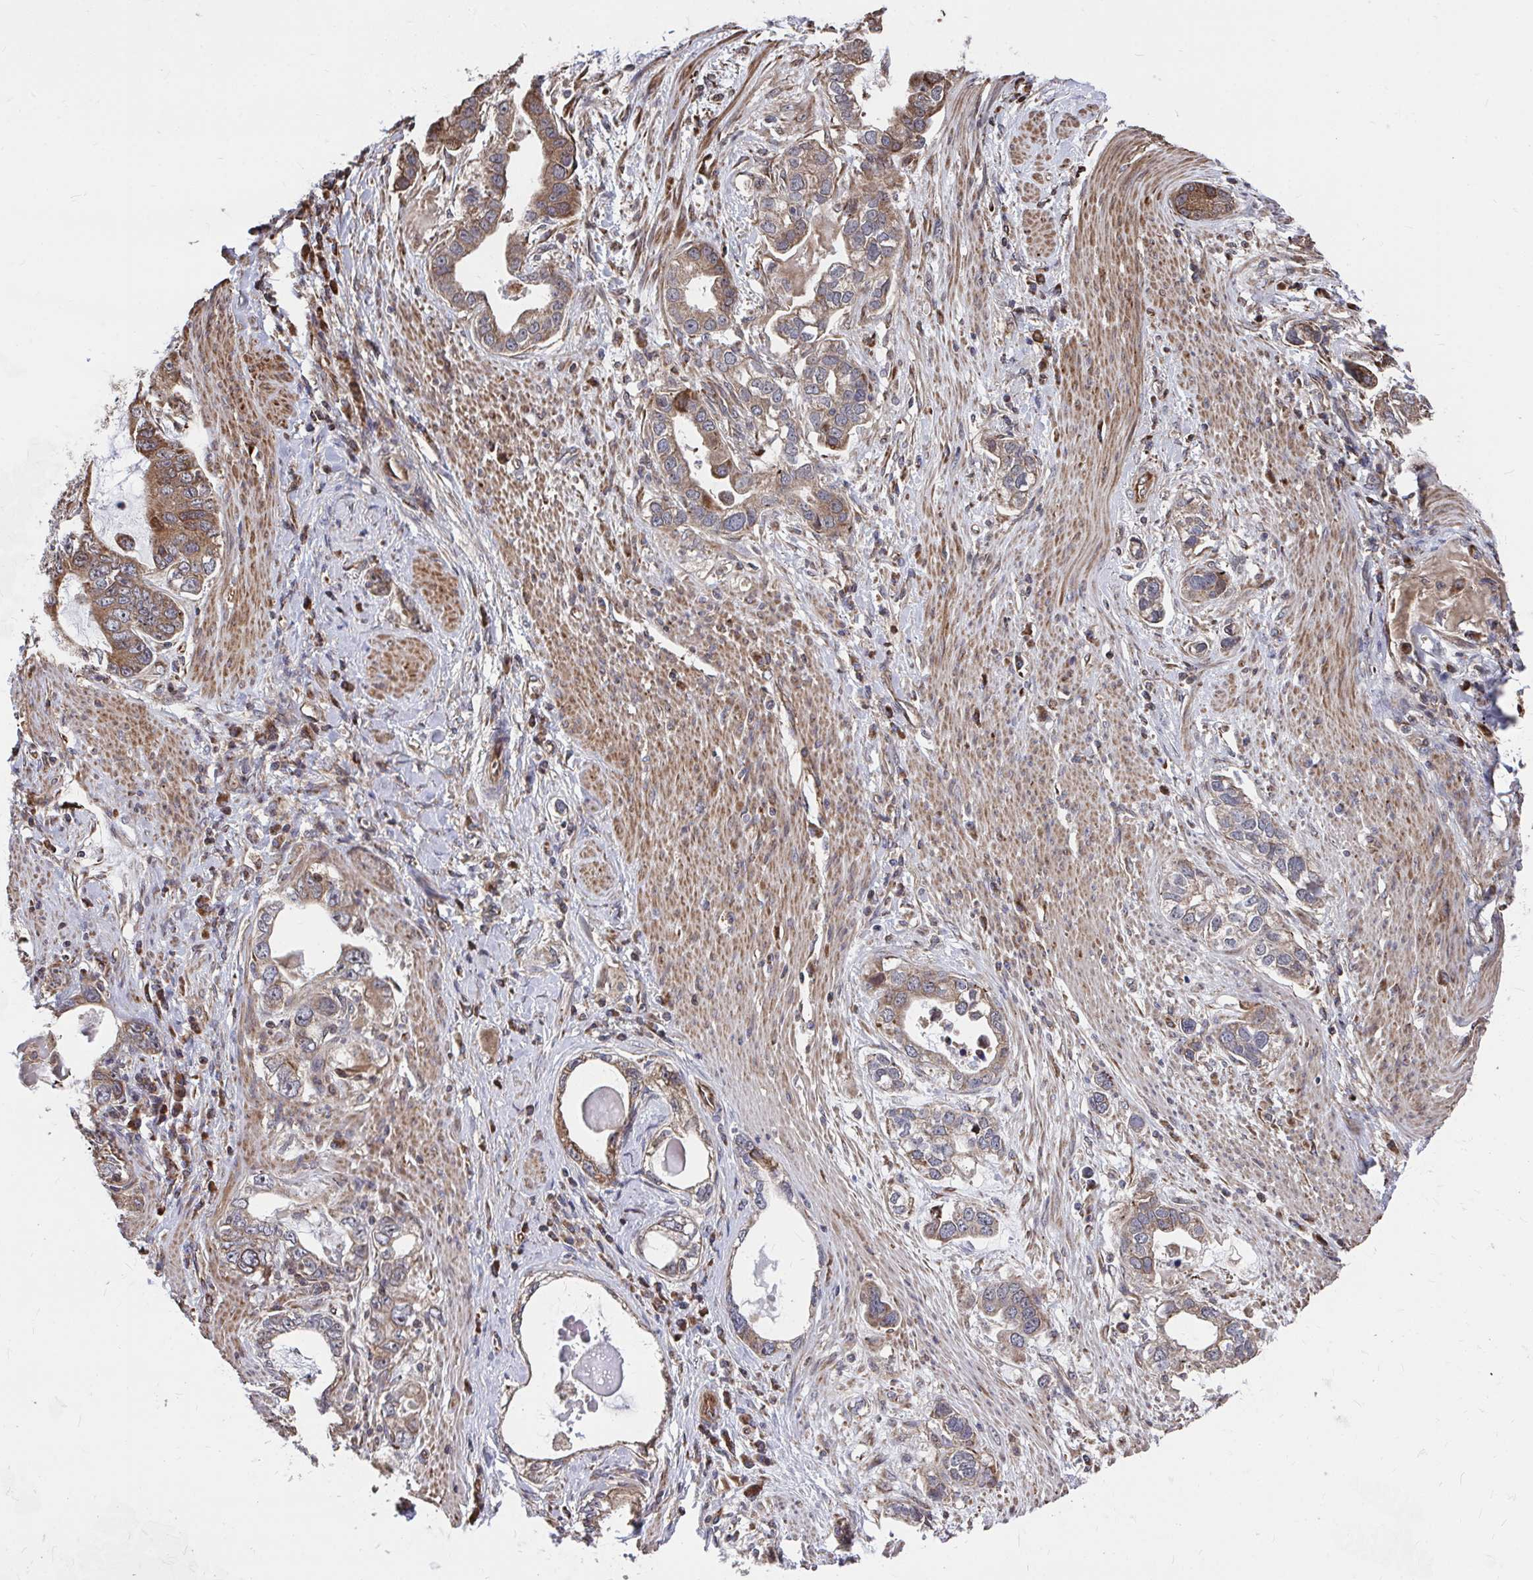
{"staining": {"intensity": "moderate", "quantity": ">75%", "location": "cytoplasmic/membranous"}, "tissue": "stomach cancer", "cell_type": "Tumor cells", "image_type": "cancer", "snomed": [{"axis": "morphology", "description": "Adenocarcinoma, NOS"}, {"axis": "topography", "description": "Stomach, lower"}], "caption": "Immunohistochemistry (IHC) of stomach cancer exhibits medium levels of moderate cytoplasmic/membranous positivity in approximately >75% of tumor cells.", "gene": "FAM89A", "patient": {"sex": "female", "age": 93}}